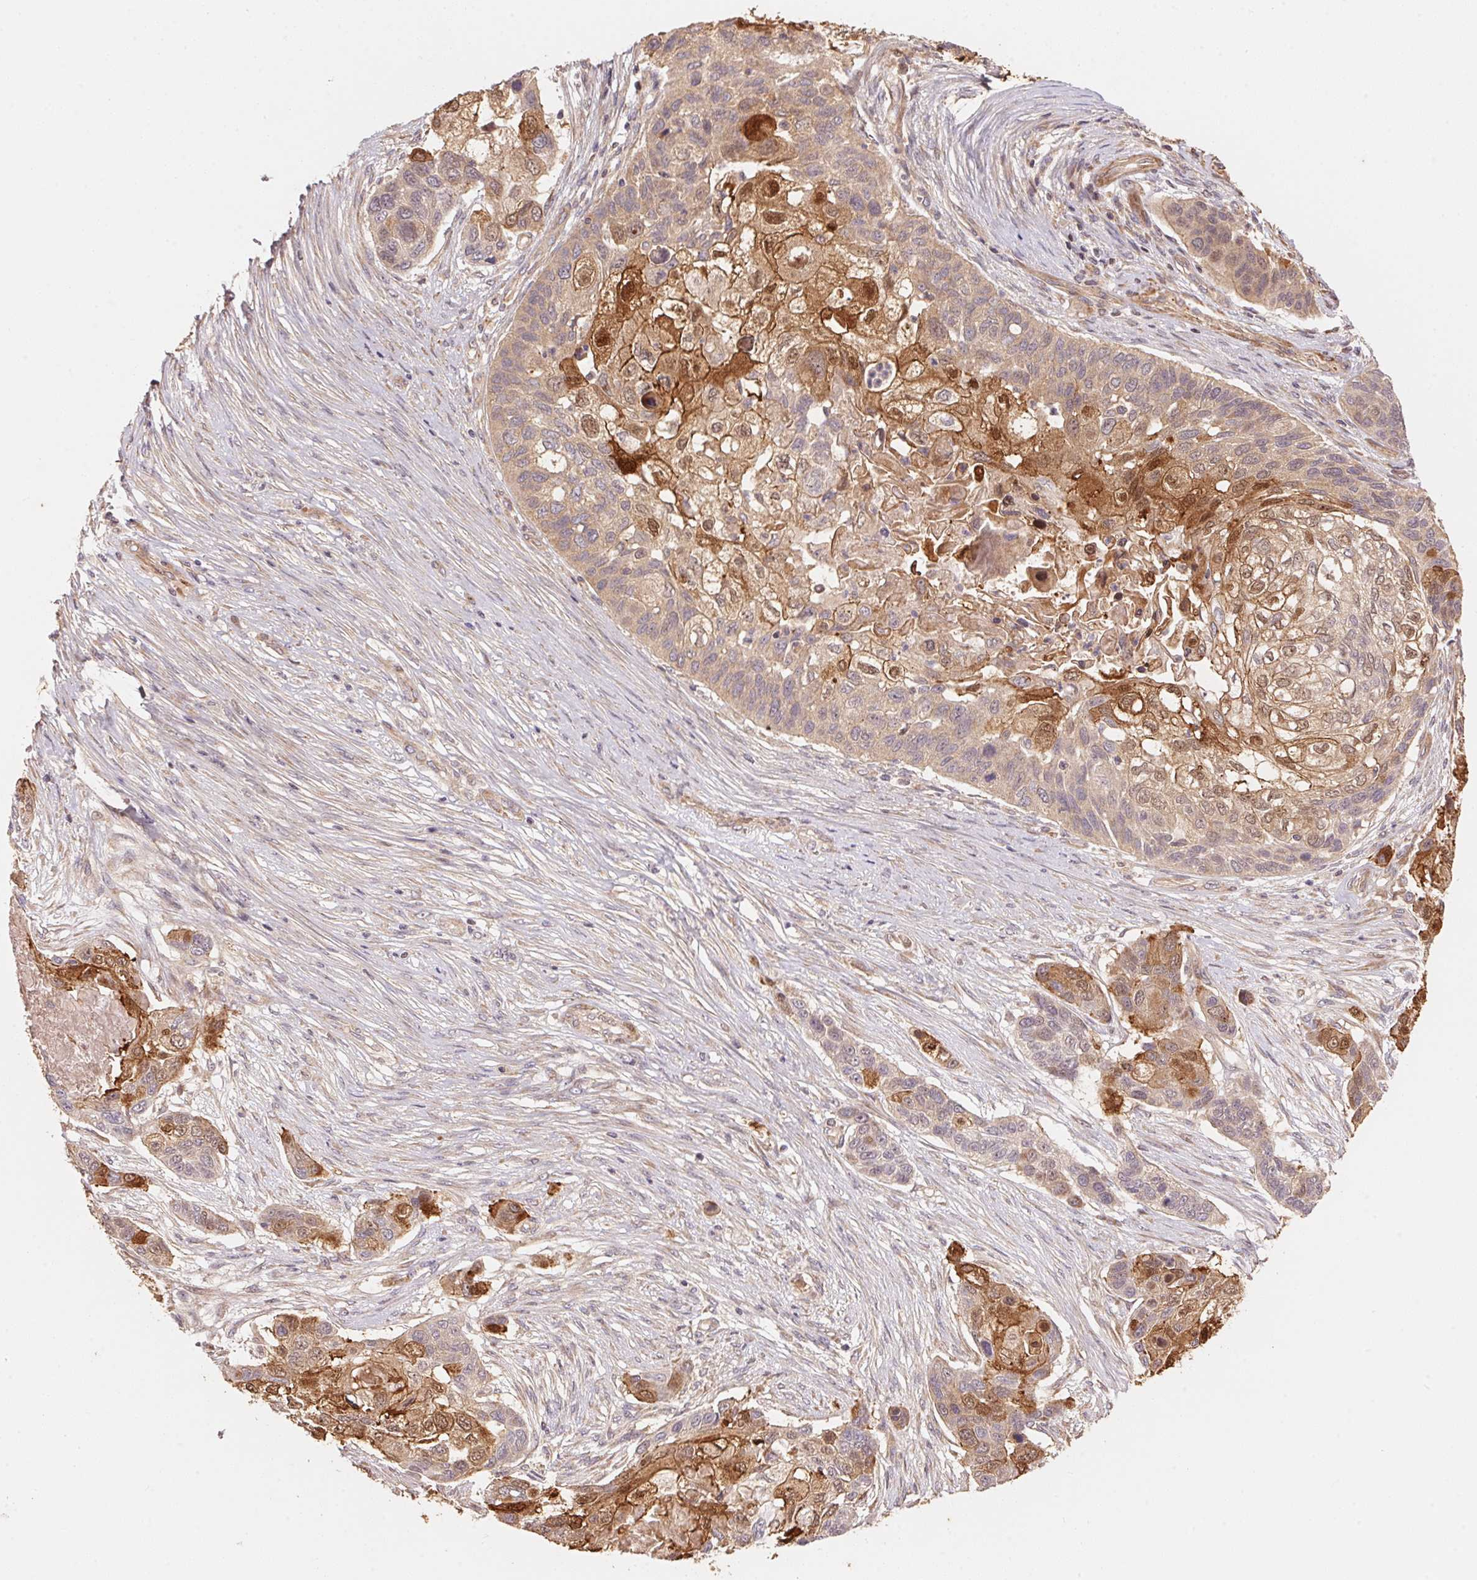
{"staining": {"intensity": "moderate", "quantity": "<25%", "location": "cytoplasmic/membranous"}, "tissue": "lung cancer", "cell_type": "Tumor cells", "image_type": "cancer", "snomed": [{"axis": "morphology", "description": "Squamous cell carcinoma, NOS"}, {"axis": "topography", "description": "Lung"}], "caption": "This photomicrograph demonstrates lung cancer stained with immunohistochemistry to label a protein in brown. The cytoplasmic/membranous of tumor cells show moderate positivity for the protein. Nuclei are counter-stained blue.", "gene": "TNIP2", "patient": {"sex": "male", "age": 69}}